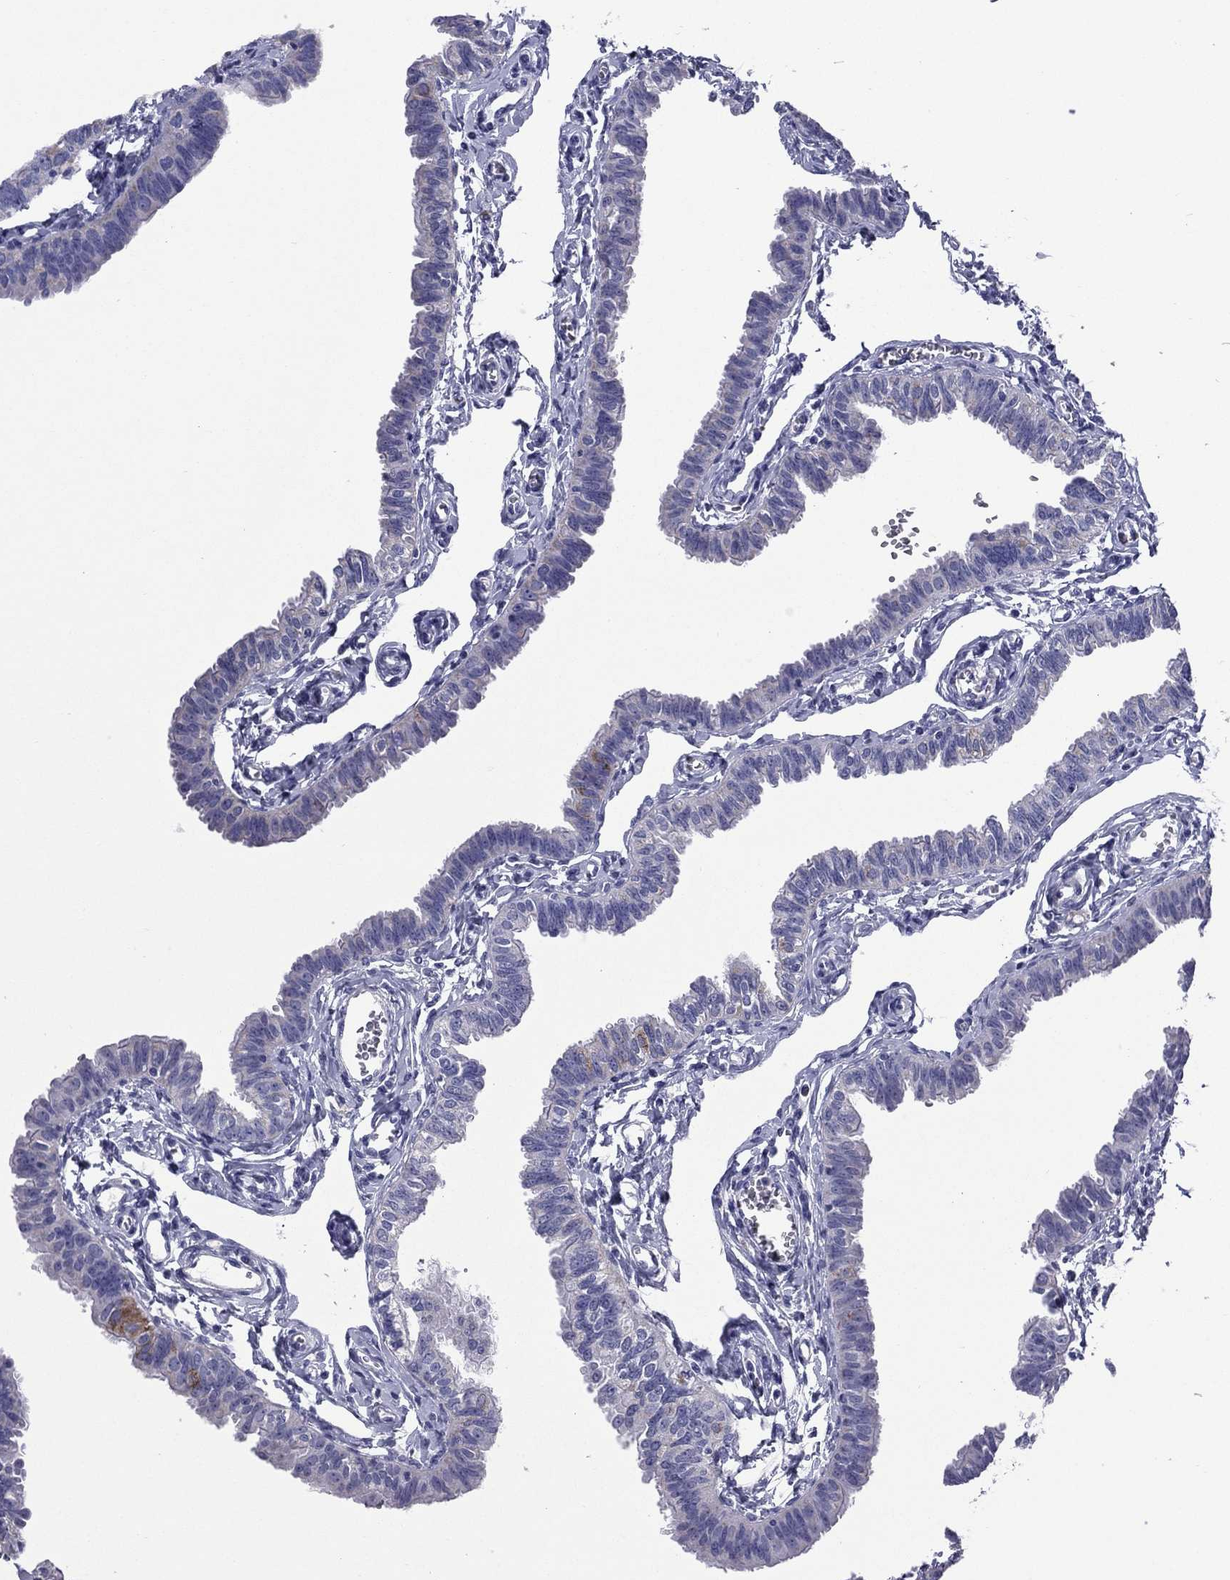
{"staining": {"intensity": "moderate", "quantity": "25%-75%", "location": "cytoplasmic/membranous"}, "tissue": "fallopian tube", "cell_type": "Glandular cells", "image_type": "normal", "snomed": [{"axis": "morphology", "description": "Normal tissue, NOS"}, {"axis": "topography", "description": "Fallopian tube"}], "caption": "Unremarkable fallopian tube shows moderate cytoplasmic/membranous staining in approximately 25%-75% of glandular cells, visualized by immunohistochemistry. The protein is shown in brown color, while the nuclei are stained blue.", "gene": "ACADSB", "patient": {"sex": "female", "age": 54}}